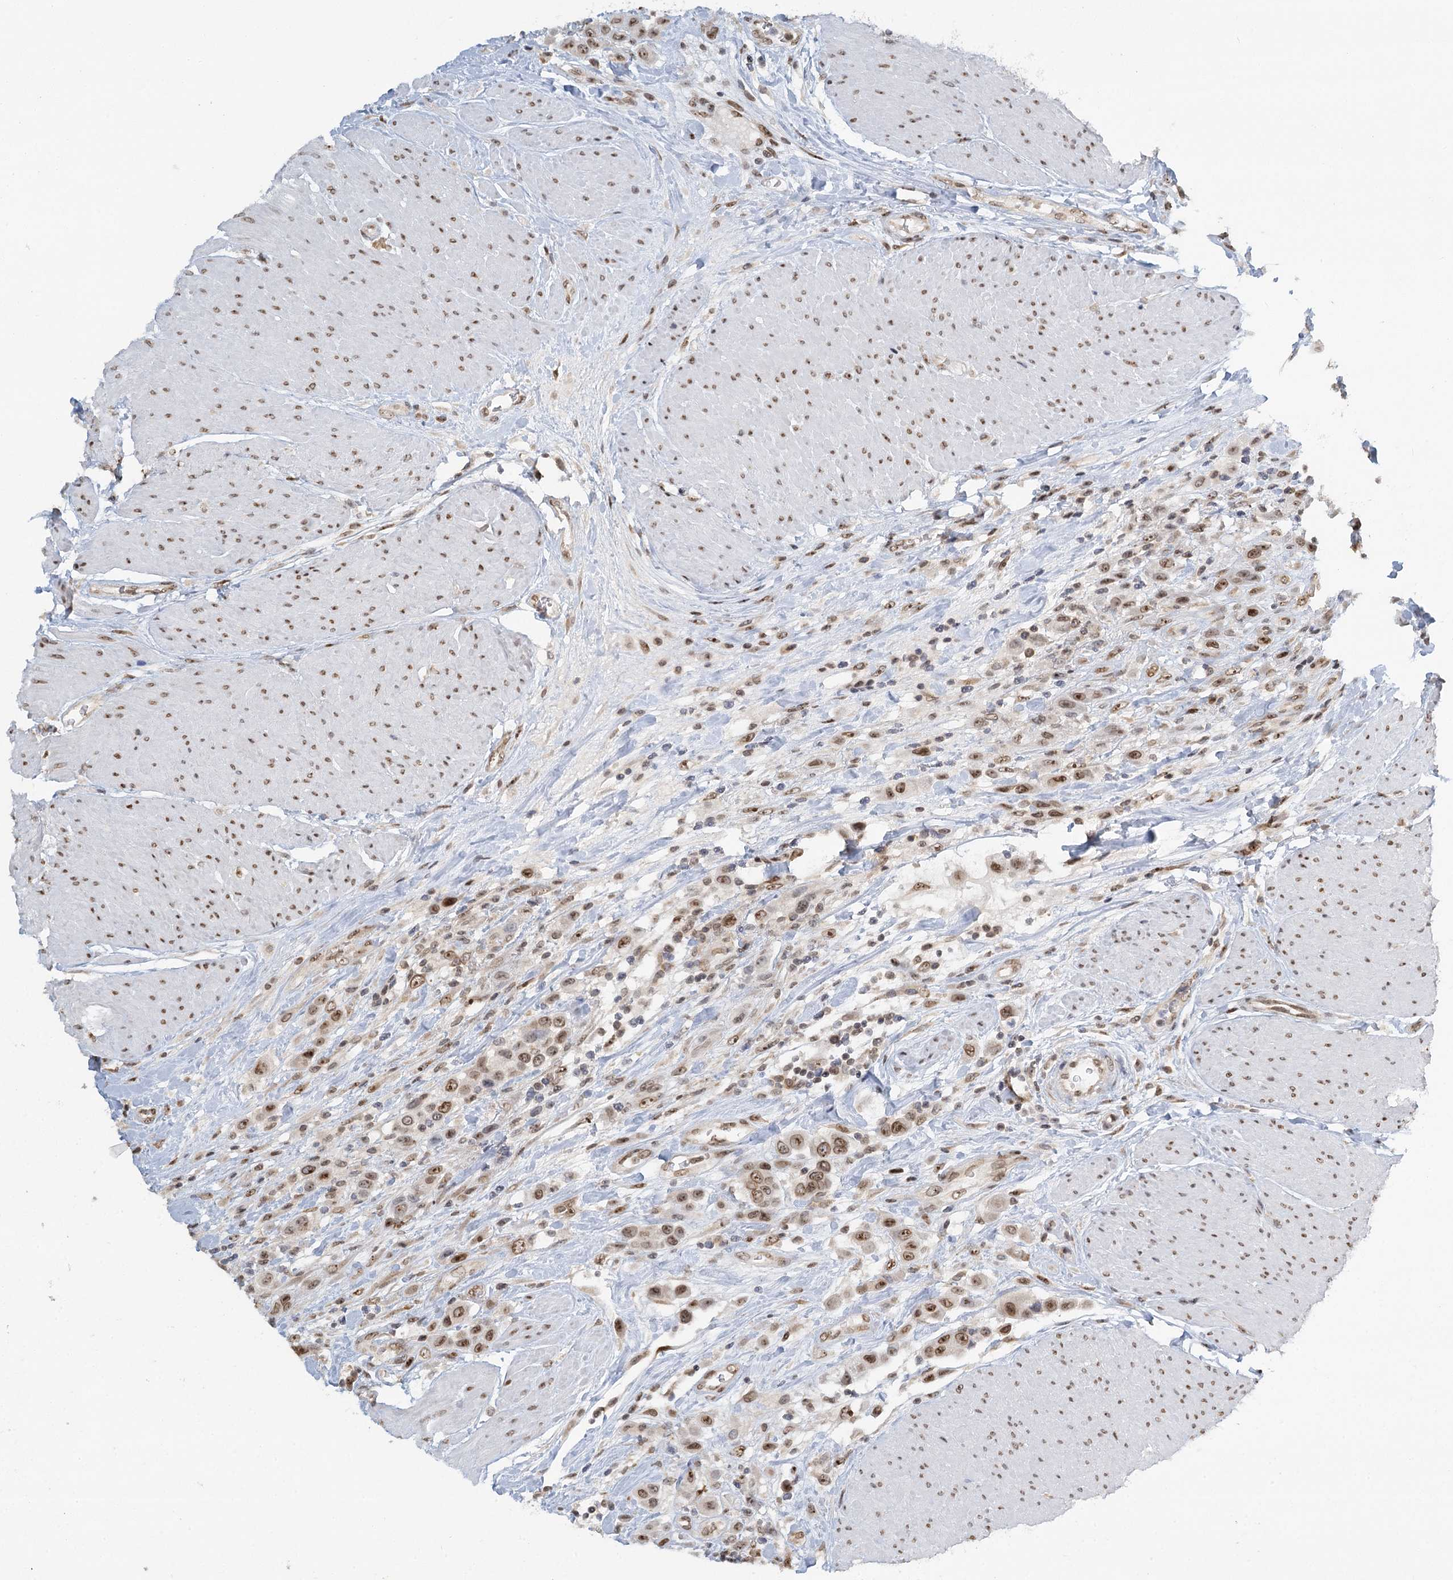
{"staining": {"intensity": "moderate", "quantity": ">75%", "location": "nuclear"}, "tissue": "urothelial cancer", "cell_type": "Tumor cells", "image_type": "cancer", "snomed": [{"axis": "morphology", "description": "Urothelial carcinoma, High grade"}, {"axis": "topography", "description": "Urinary bladder"}], "caption": "DAB (3,3'-diaminobenzidine) immunohistochemical staining of high-grade urothelial carcinoma shows moderate nuclear protein expression in approximately >75% of tumor cells.", "gene": "TREX1", "patient": {"sex": "male", "age": 50}}